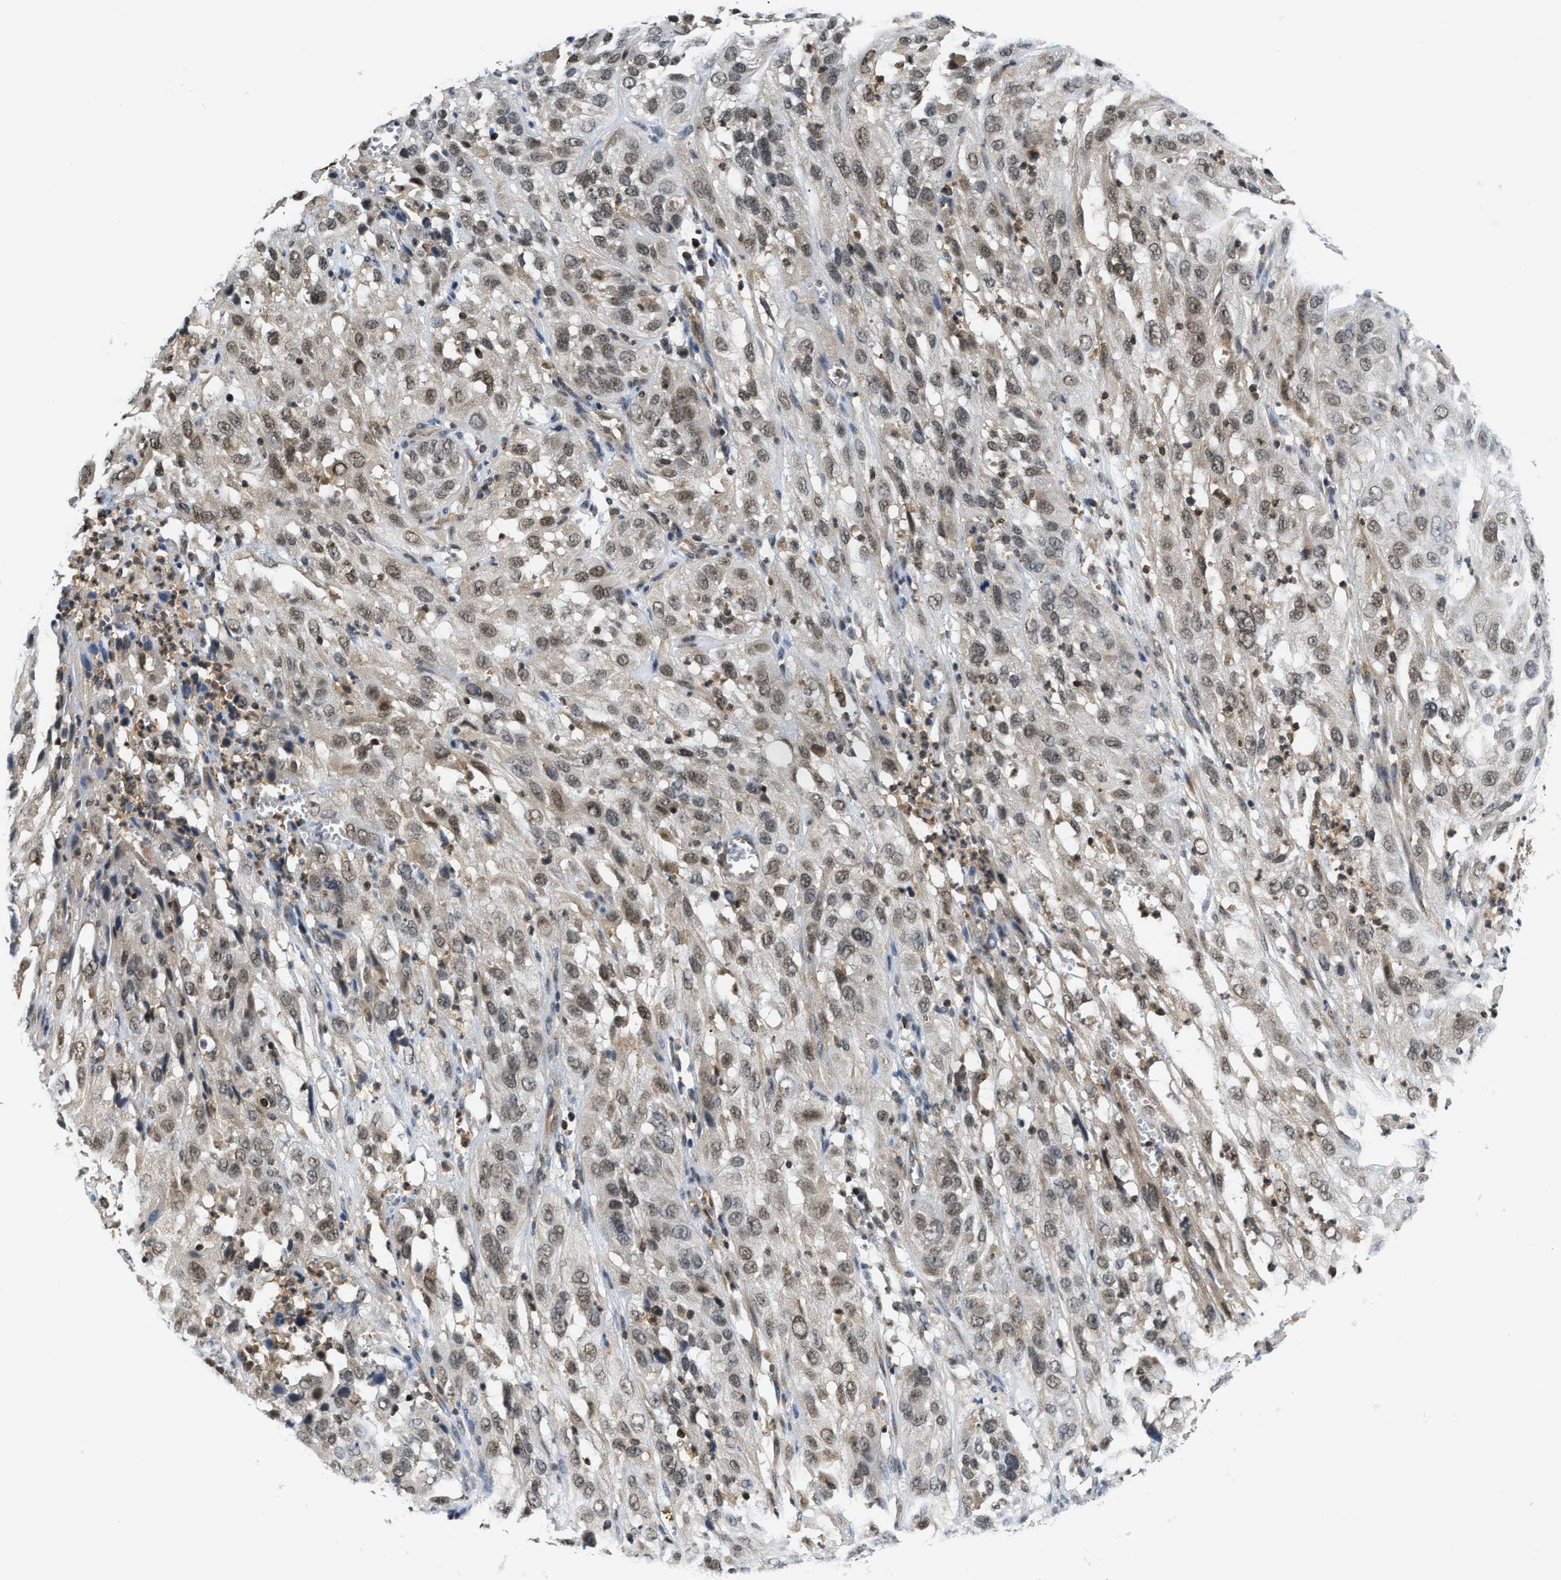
{"staining": {"intensity": "weak", "quantity": ">75%", "location": "nuclear"}, "tissue": "cervical cancer", "cell_type": "Tumor cells", "image_type": "cancer", "snomed": [{"axis": "morphology", "description": "Squamous cell carcinoma, NOS"}, {"axis": "topography", "description": "Cervix"}], "caption": "Approximately >75% of tumor cells in cervical squamous cell carcinoma reveal weak nuclear protein staining as visualized by brown immunohistochemical staining.", "gene": "STK10", "patient": {"sex": "female", "age": 32}}